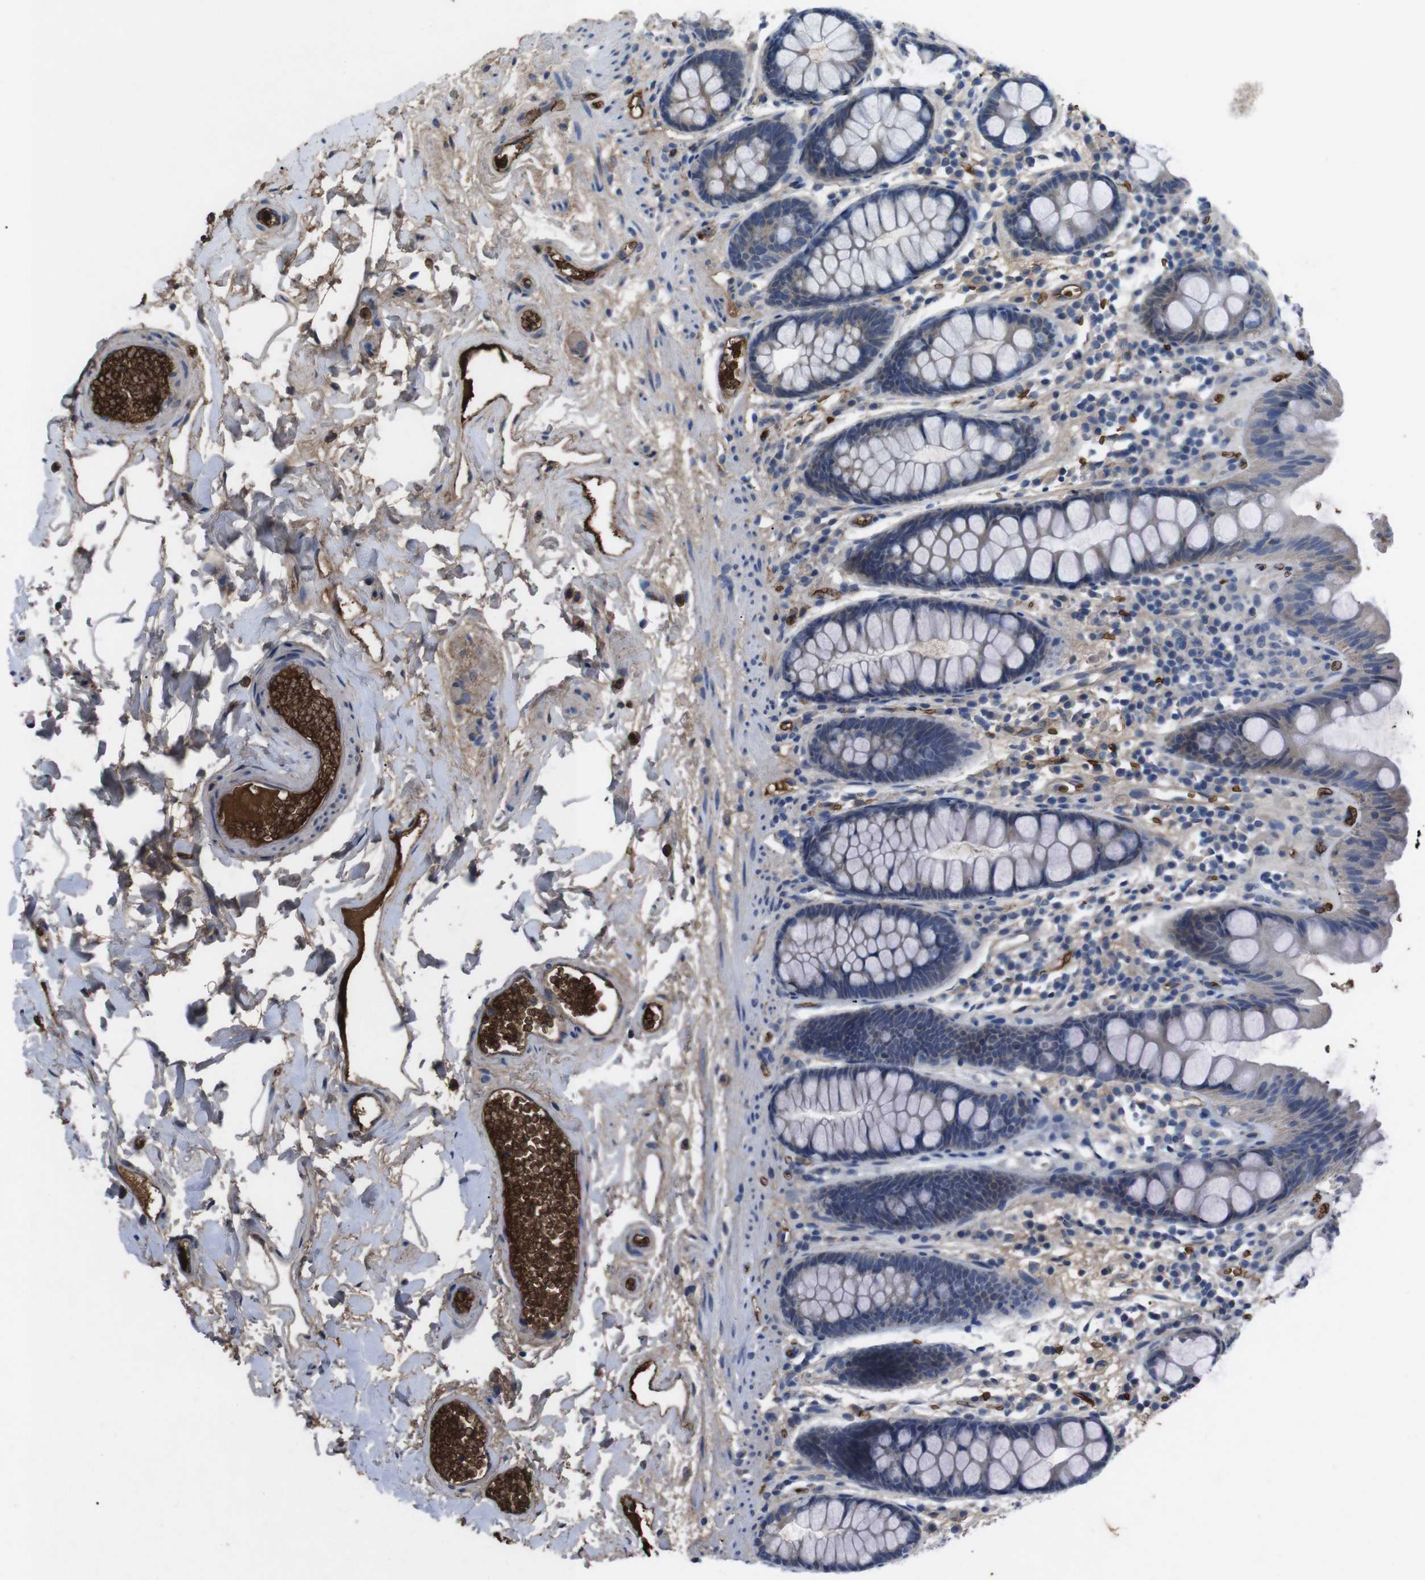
{"staining": {"intensity": "negative", "quantity": "none", "location": "none"}, "tissue": "colon", "cell_type": "Endothelial cells", "image_type": "normal", "snomed": [{"axis": "morphology", "description": "Normal tissue, NOS"}, {"axis": "topography", "description": "Colon"}], "caption": "Endothelial cells are negative for protein expression in benign human colon. (DAB immunohistochemistry with hematoxylin counter stain).", "gene": "SPTB", "patient": {"sex": "female", "age": 80}}